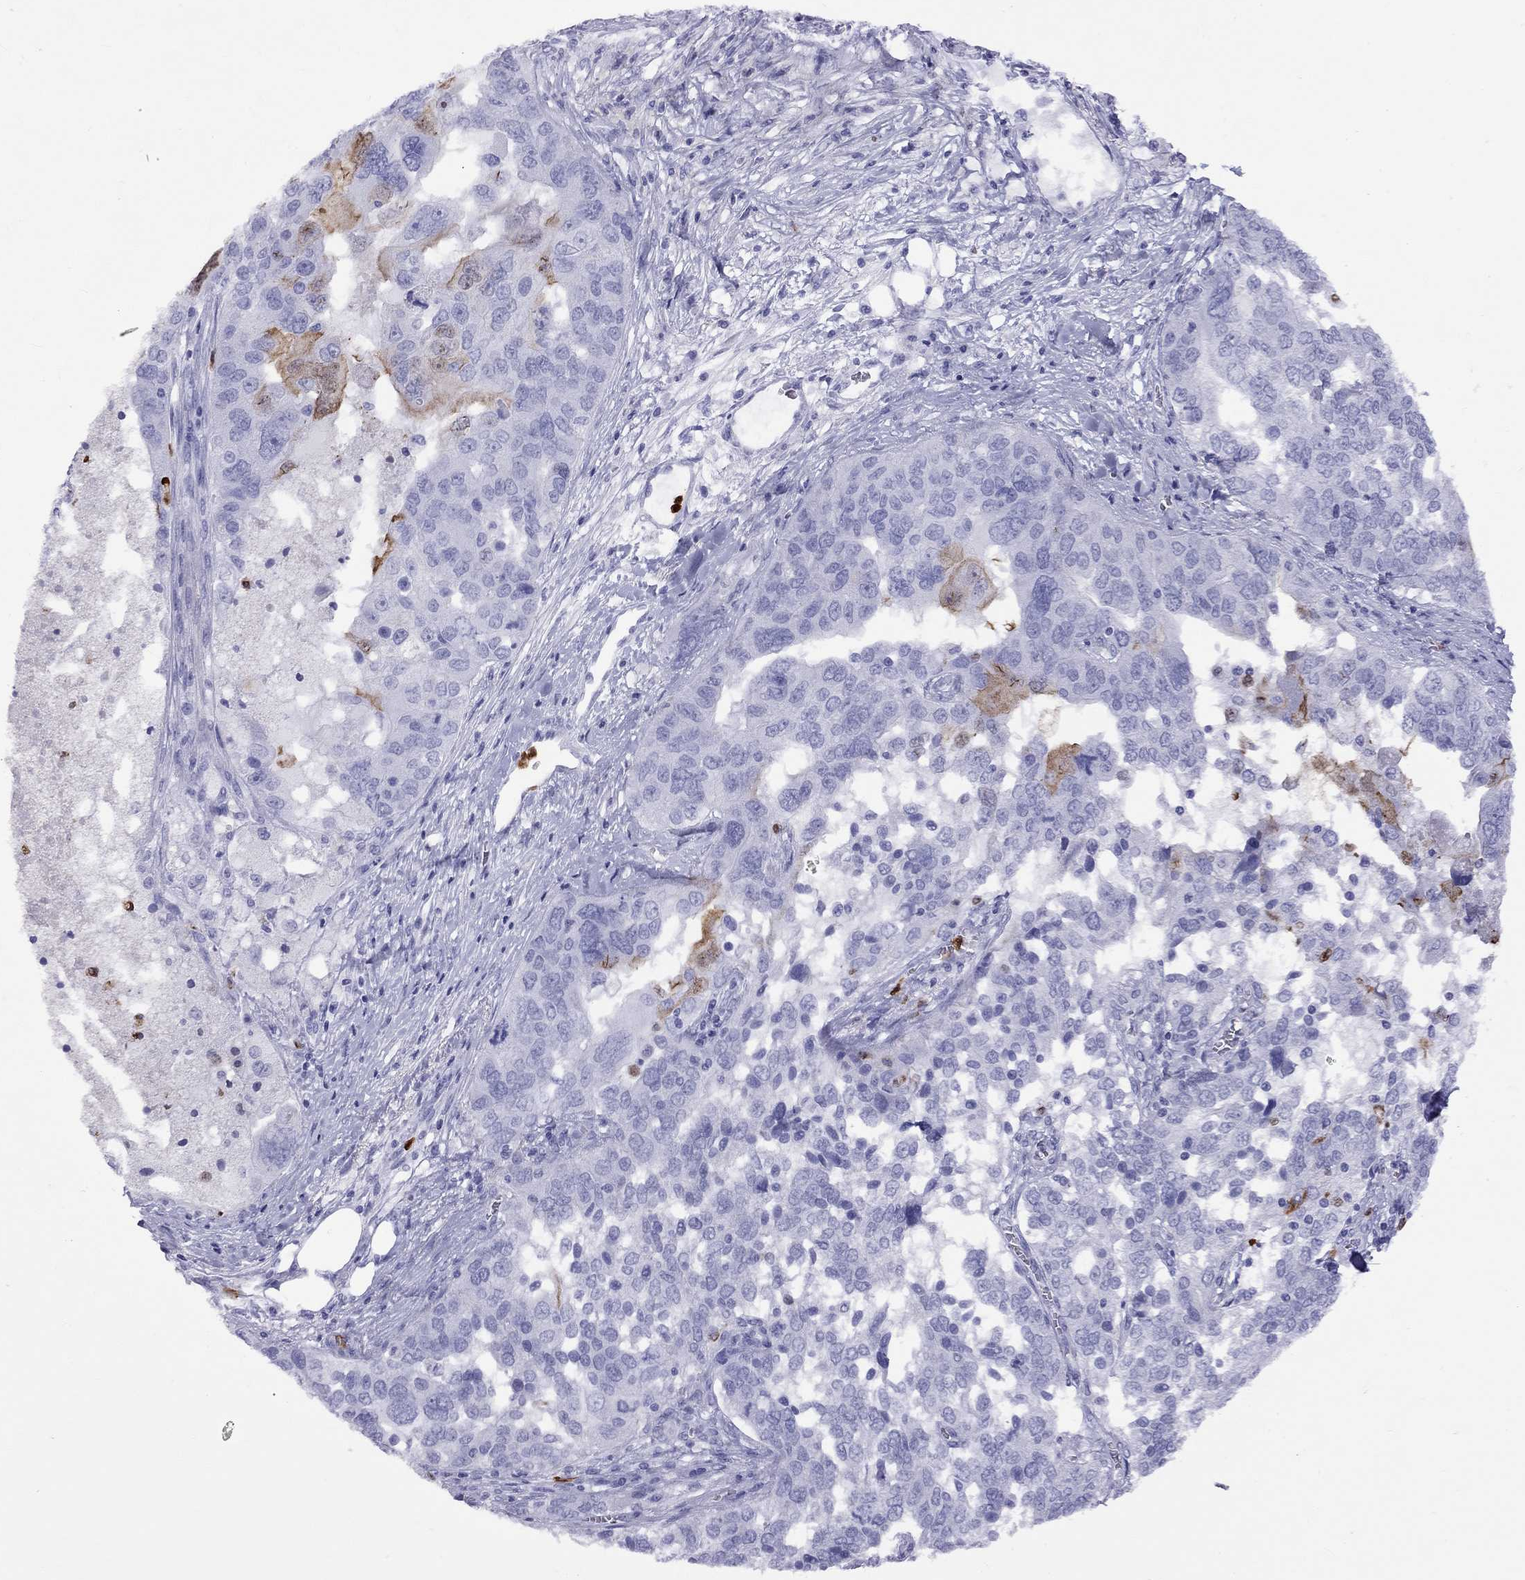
{"staining": {"intensity": "negative", "quantity": "none", "location": "none"}, "tissue": "ovarian cancer", "cell_type": "Tumor cells", "image_type": "cancer", "snomed": [{"axis": "morphology", "description": "Carcinoma, endometroid"}, {"axis": "topography", "description": "Soft tissue"}, {"axis": "topography", "description": "Ovary"}], "caption": "Tumor cells show no significant positivity in endometroid carcinoma (ovarian).", "gene": "SLAMF1", "patient": {"sex": "female", "age": 52}}